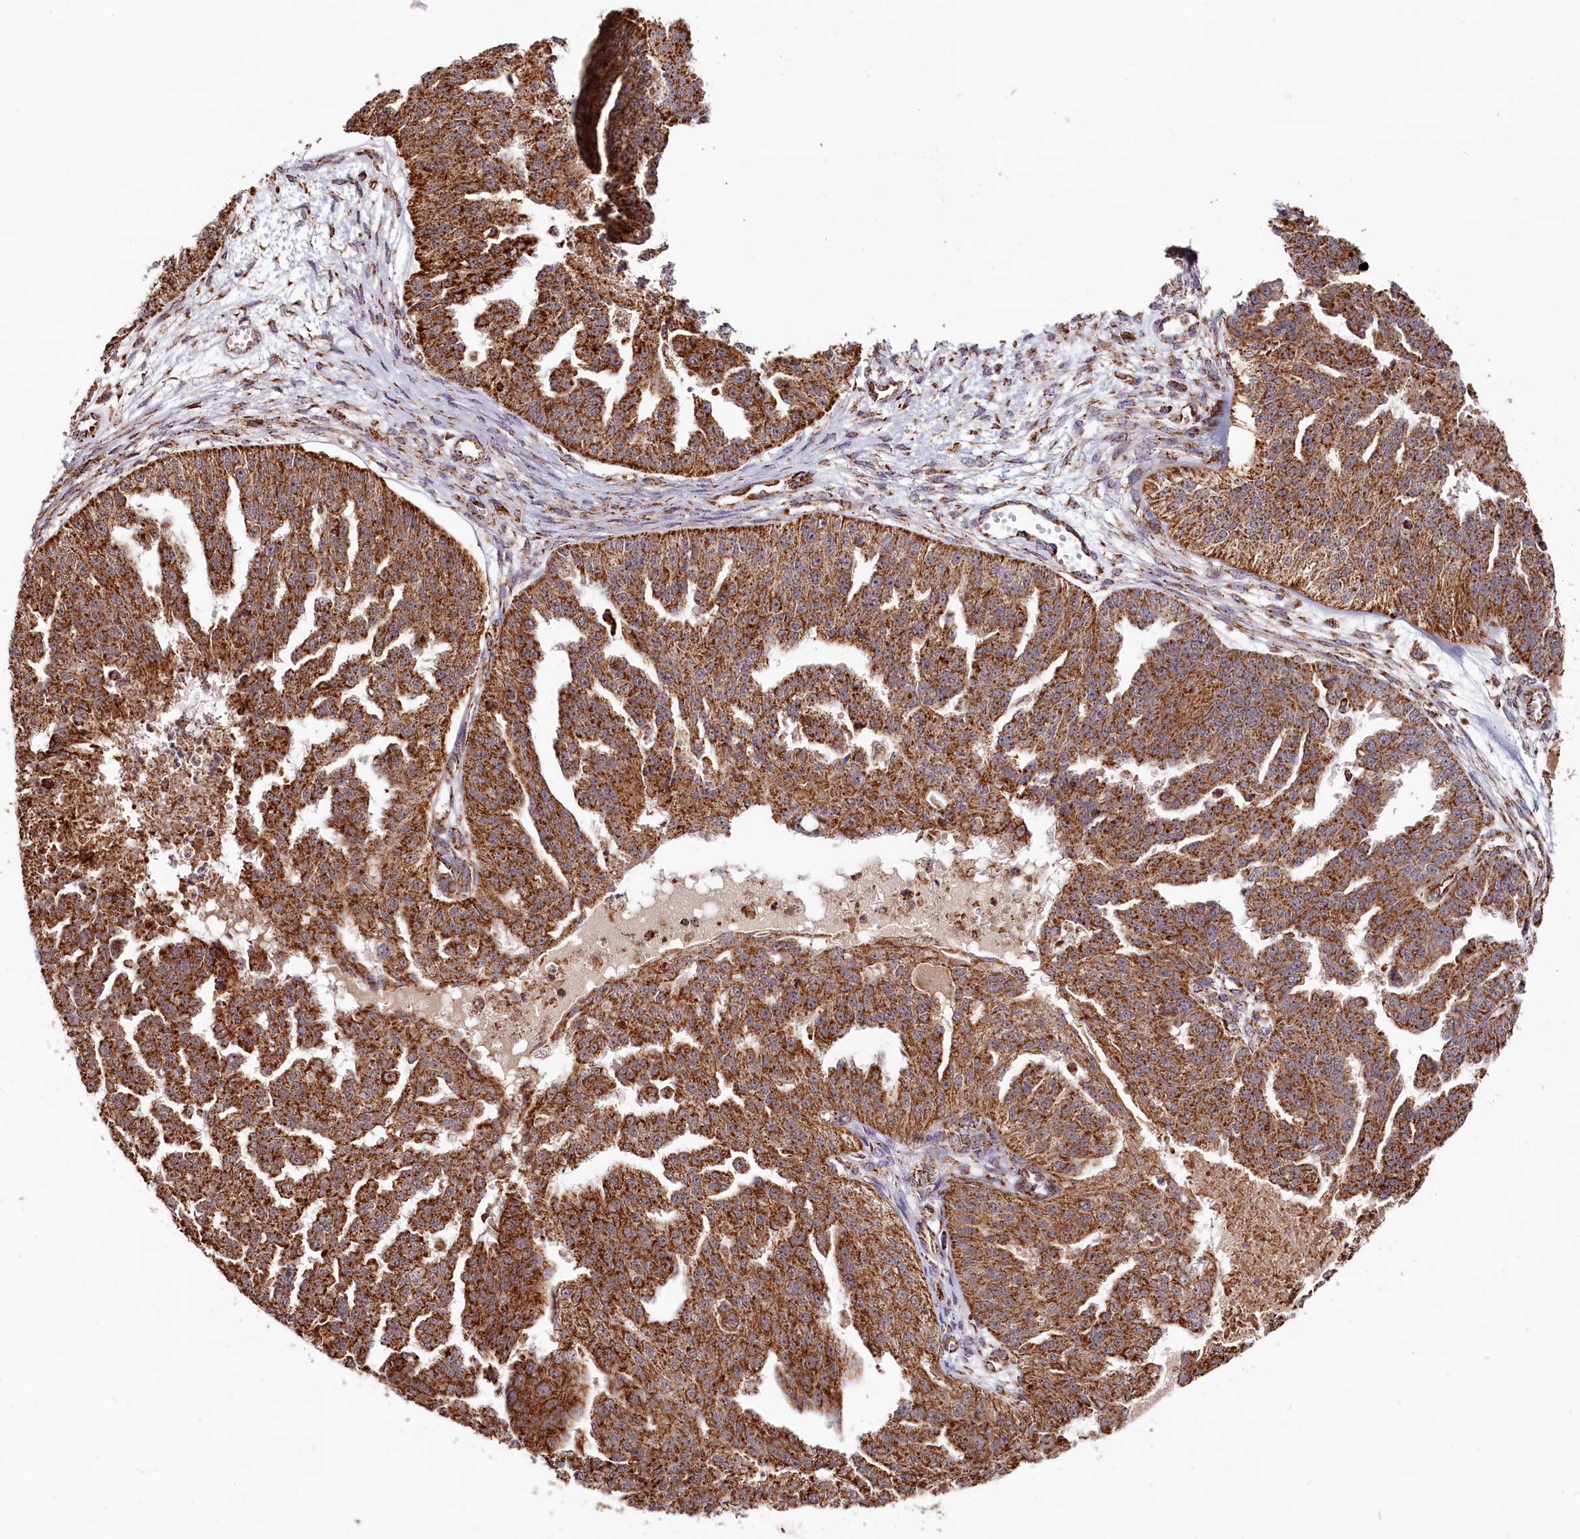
{"staining": {"intensity": "strong", "quantity": ">75%", "location": "cytoplasmic/membranous"}, "tissue": "ovarian cancer", "cell_type": "Tumor cells", "image_type": "cancer", "snomed": [{"axis": "morphology", "description": "Cystadenocarcinoma, serous, NOS"}, {"axis": "topography", "description": "Ovary"}], "caption": "Ovarian cancer tissue reveals strong cytoplasmic/membranous positivity in approximately >75% of tumor cells, visualized by immunohistochemistry.", "gene": "MACROD1", "patient": {"sex": "female", "age": 58}}